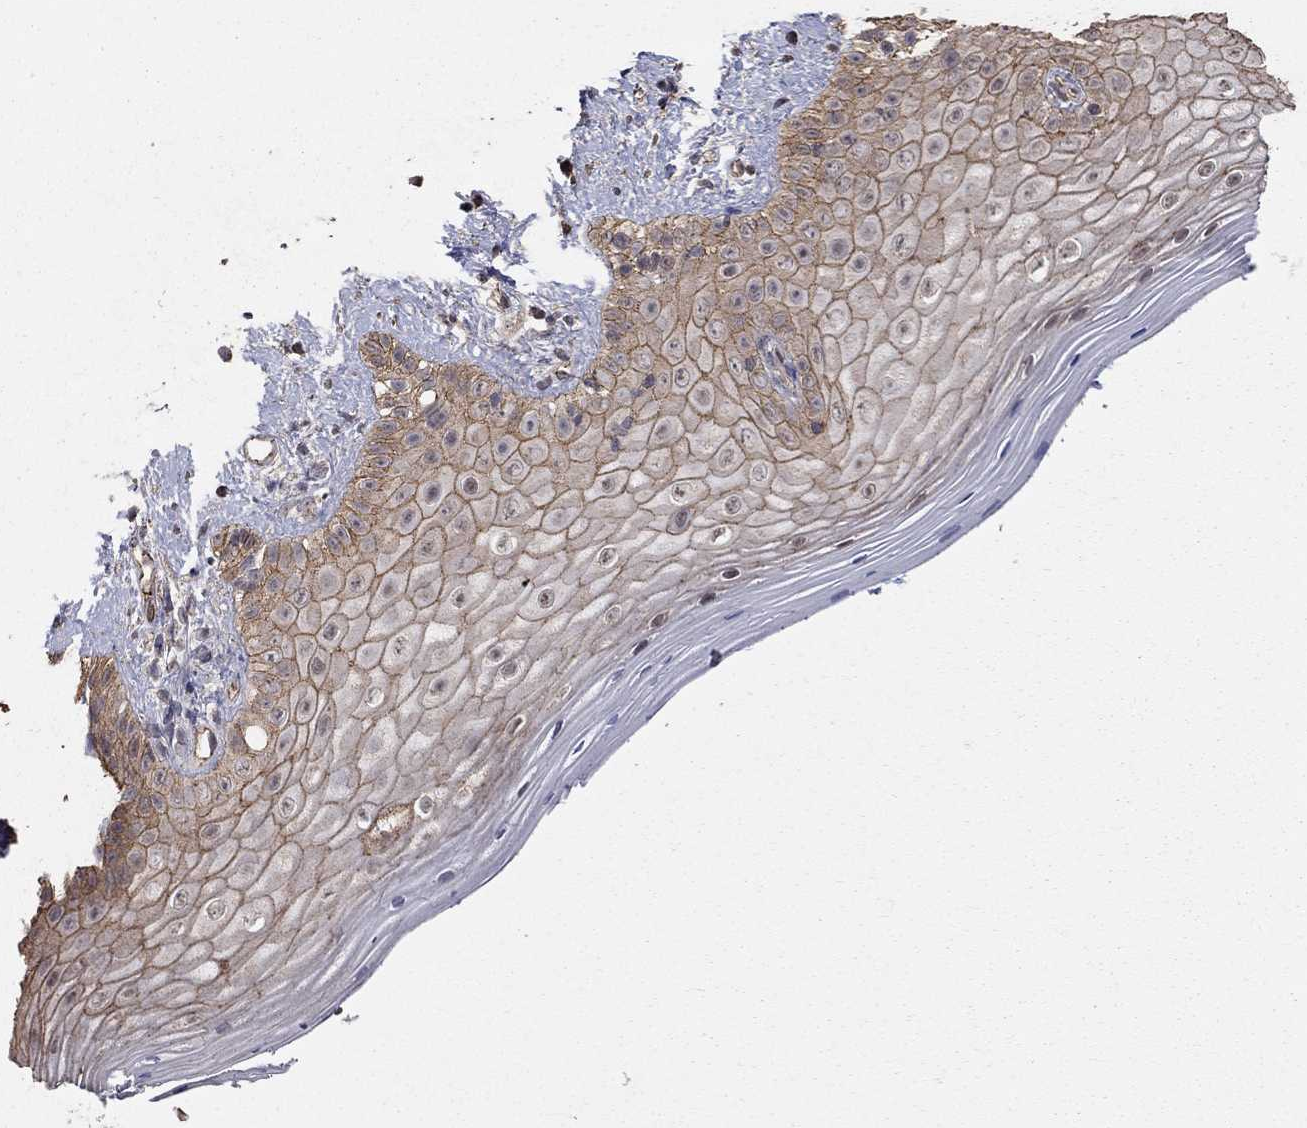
{"staining": {"intensity": "strong", "quantity": "25%-75%", "location": "cytoplasmic/membranous"}, "tissue": "vagina", "cell_type": "Squamous epithelial cells", "image_type": "normal", "snomed": [{"axis": "morphology", "description": "Normal tissue, NOS"}, {"axis": "topography", "description": "Vagina"}], "caption": "Immunohistochemistry of normal vagina shows high levels of strong cytoplasmic/membranous staining in about 25%-75% of squamous epithelial cells.", "gene": "ANKRA2", "patient": {"sex": "female", "age": 47}}